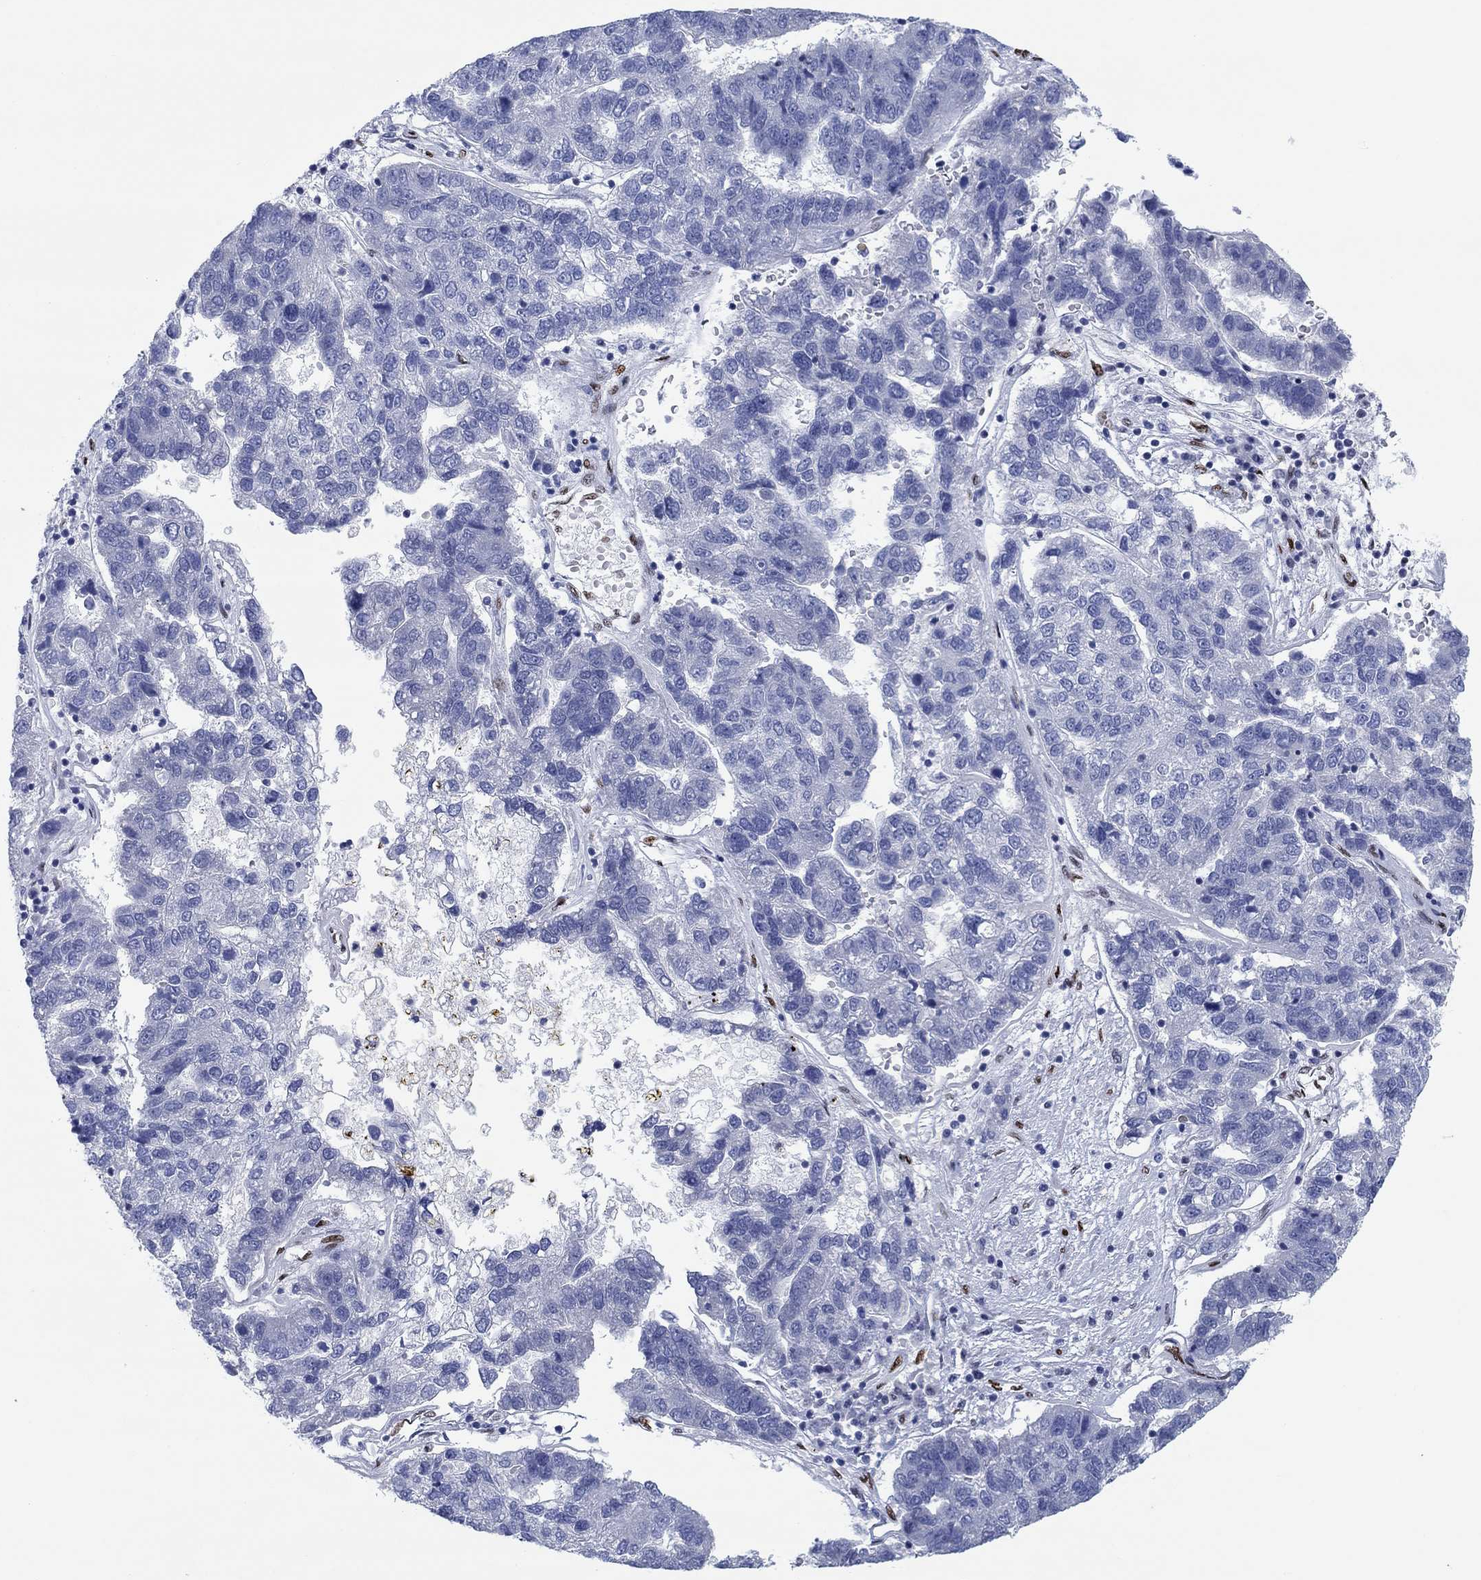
{"staining": {"intensity": "negative", "quantity": "none", "location": "none"}, "tissue": "pancreatic cancer", "cell_type": "Tumor cells", "image_type": "cancer", "snomed": [{"axis": "morphology", "description": "Adenocarcinoma, NOS"}, {"axis": "topography", "description": "Pancreas"}], "caption": "Human pancreatic cancer (adenocarcinoma) stained for a protein using immunohistochemistry (IHC) displays no staining in tumor cells.", "gene": "ZEB1", "patient": {"sex": "female", "age": 61}}